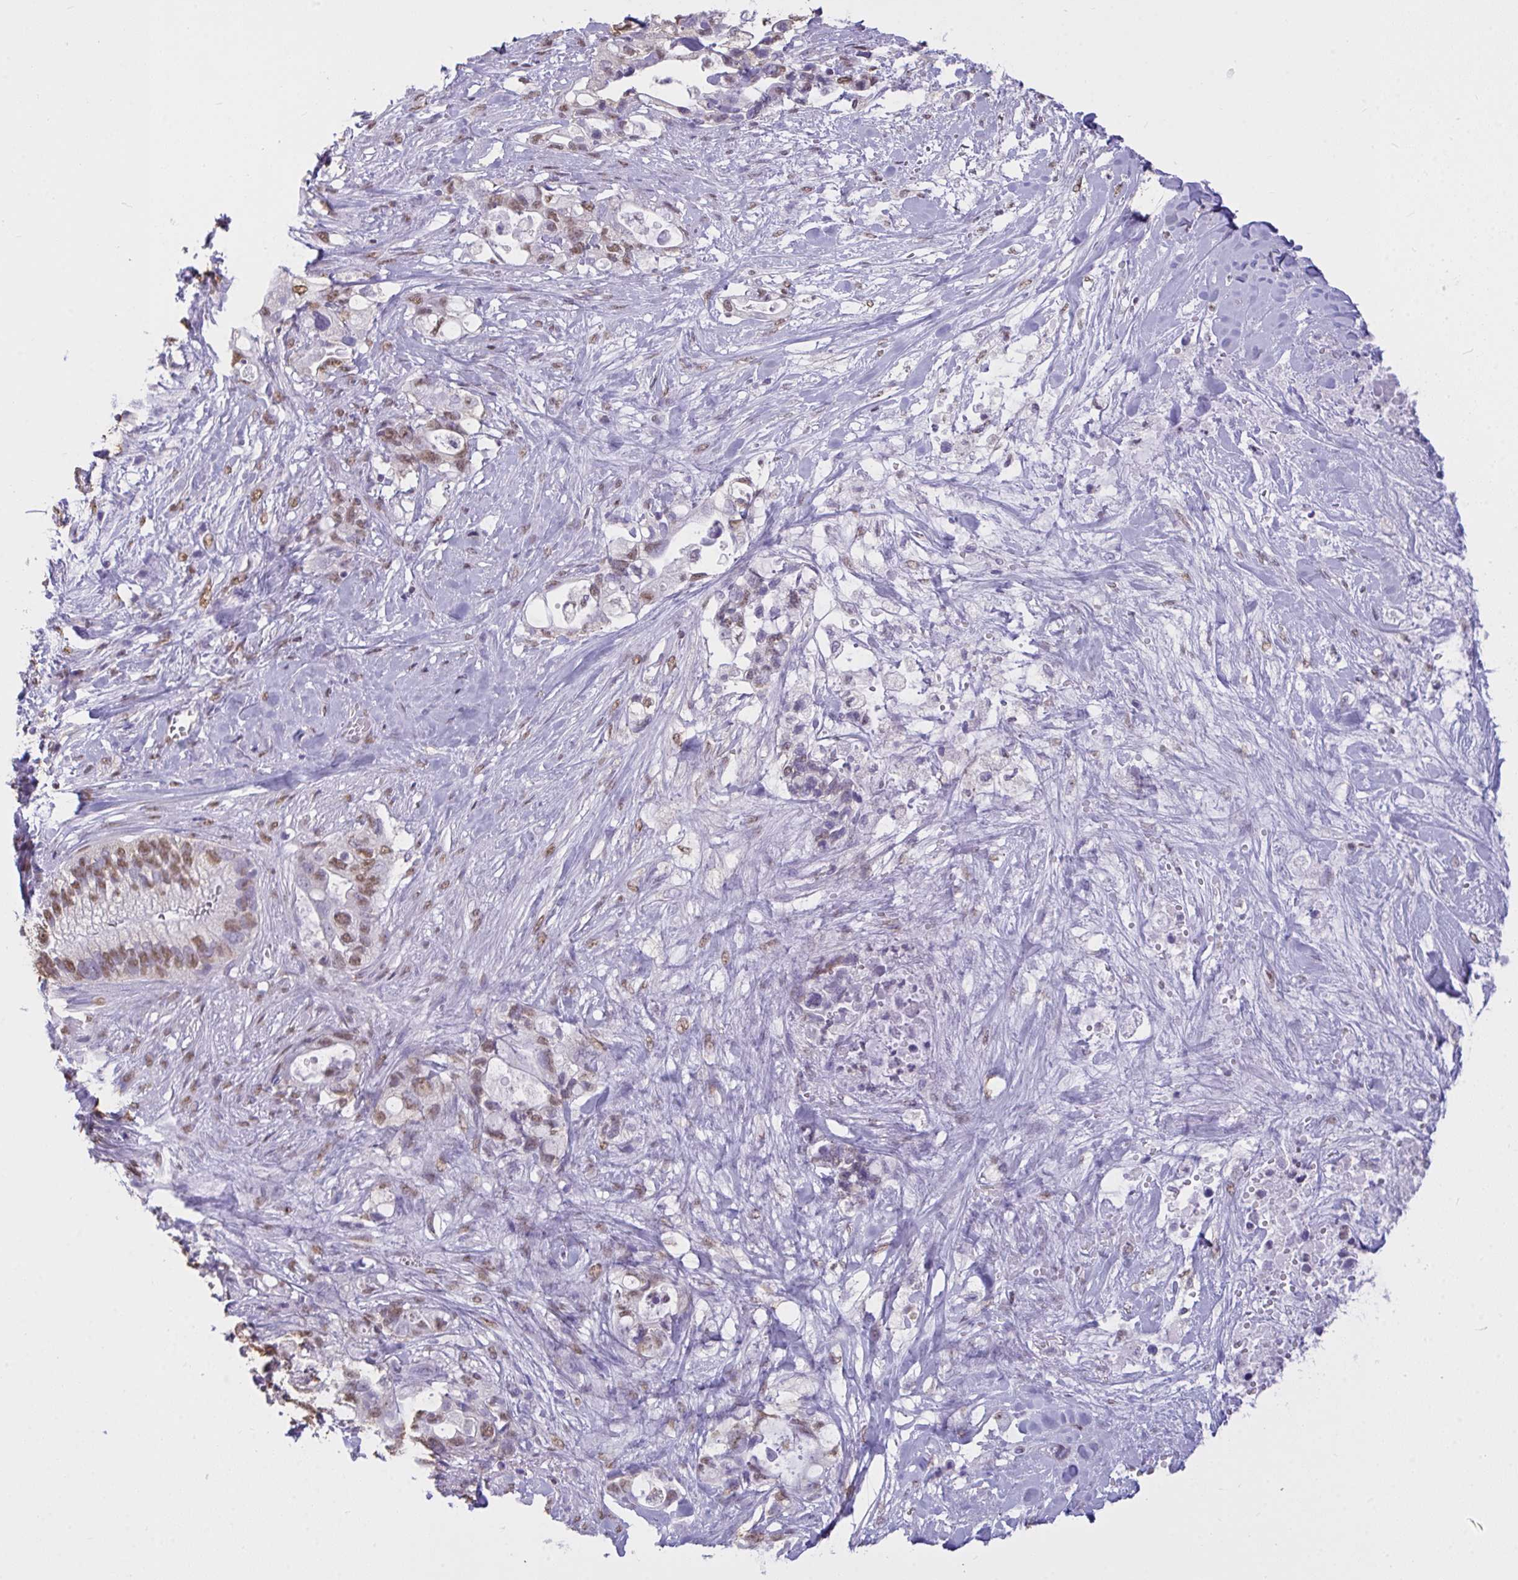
{"staining": {"intensity": "moderate", "quantity": ">75%", "location": "nuclear"}, "tissue": "pancreatic cancer", "cell_type": "Tumor cells", "image_type": "cancer", "snomed": [{"axis": "morphology", "description": "Adenocarcinoma, NOS"}, {"axis": "topography", "description": "Pancreas"}], "caption": "Protein staining of pancreatic cancer (adenocarcinoma) tissue displays moderate nuclear positivity in about >75% of tumor cells.", "gene": "SEMA6B", "patient": {"sex": "female", "age": 72}}